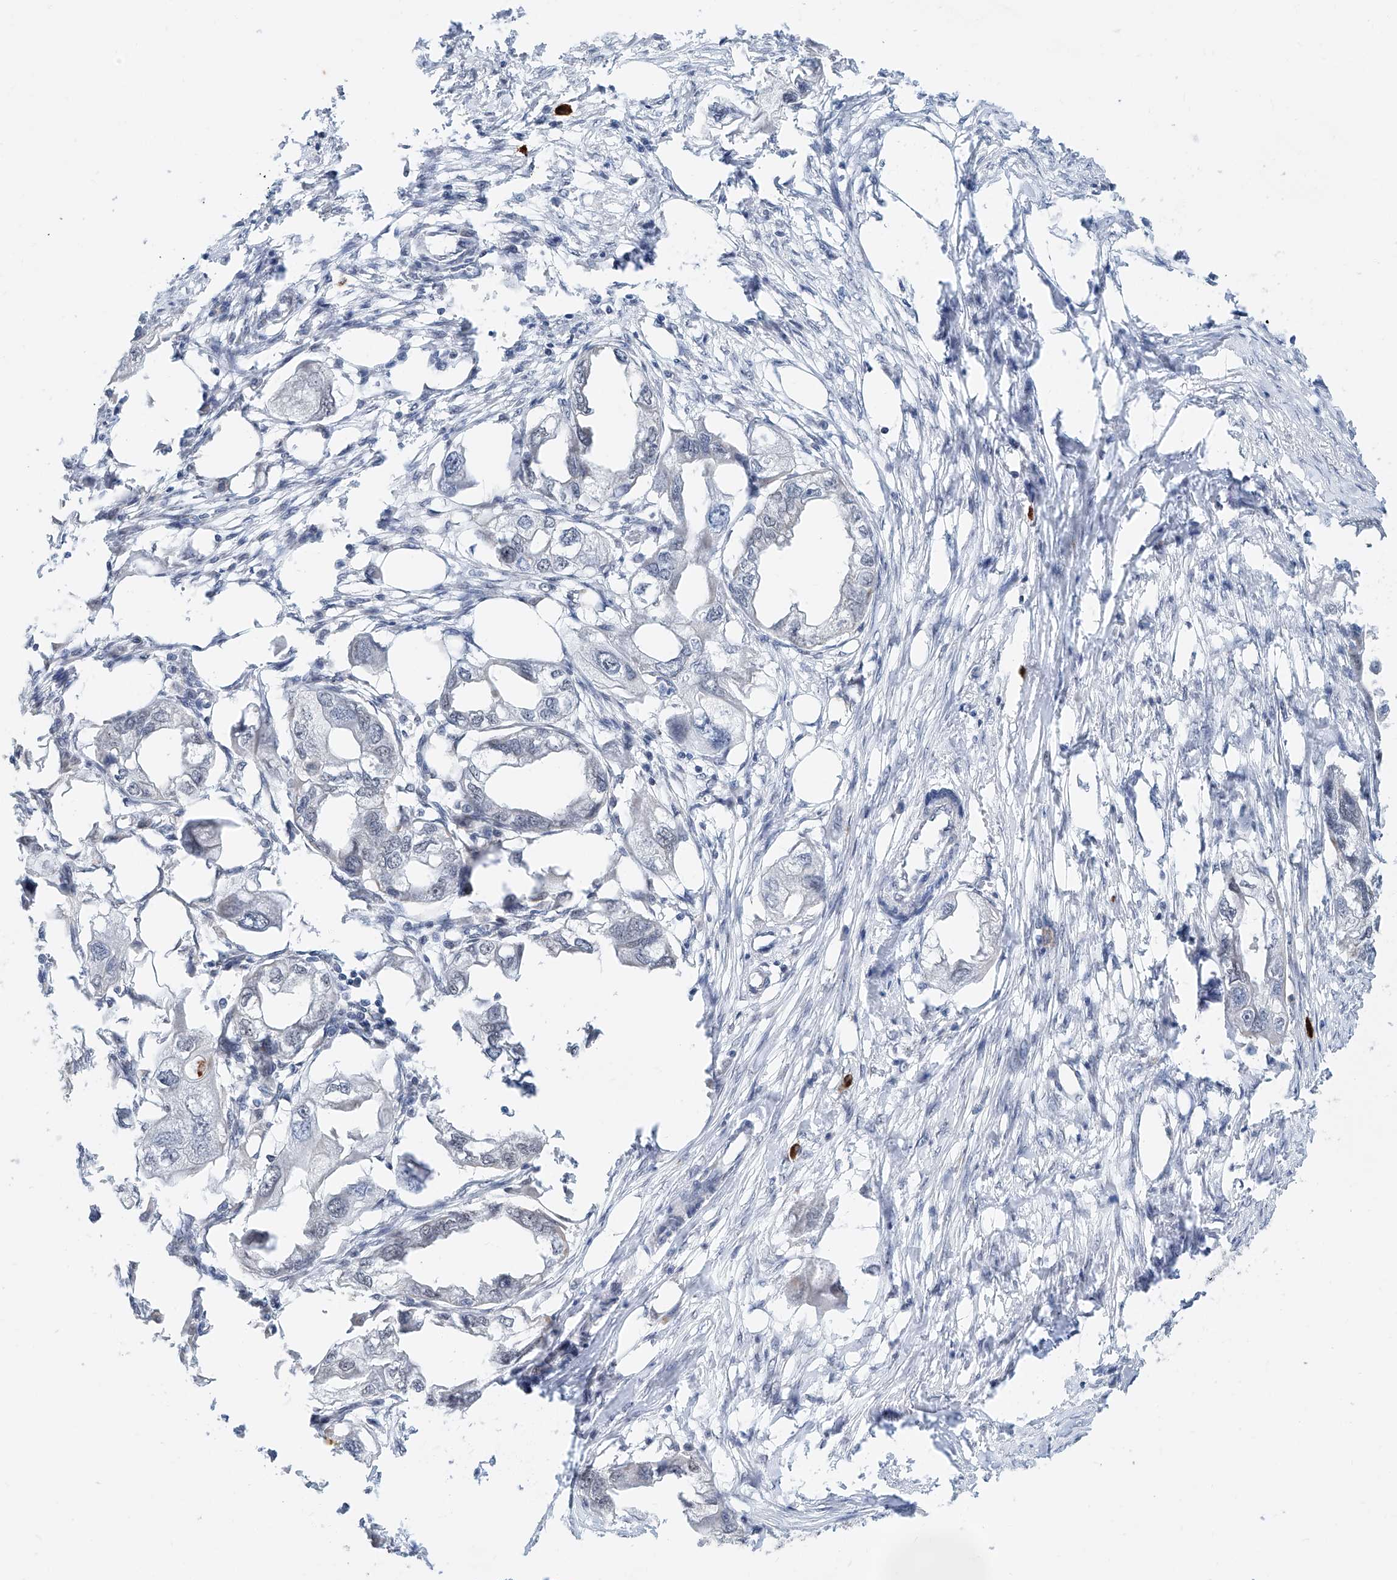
{"staining": {"intensity": "negative", "quantity": "none", "location": "none"}, "tissue": "endometrial cancer", "cell_type": "Tumor cells", "image_type": "cancer", "snomed": [{"axis": "morphology", "description": "Adenocarcinoma, NOS"}, {"axis": "morphology", "description": "Adenocarcinoma, metastatic, NOS"}, {"axis": "topography", "description": "Adipose tissue"}, {"axis": "topography", "description": "Endometrium"}], "caption": "A histopathology image of metastatic adenocarcinoma (endometrial) stained for a protein reveals no brown staining in tumor cells.", "gene": "SDE2", "patient": {"sex": "female", "age": 67}}